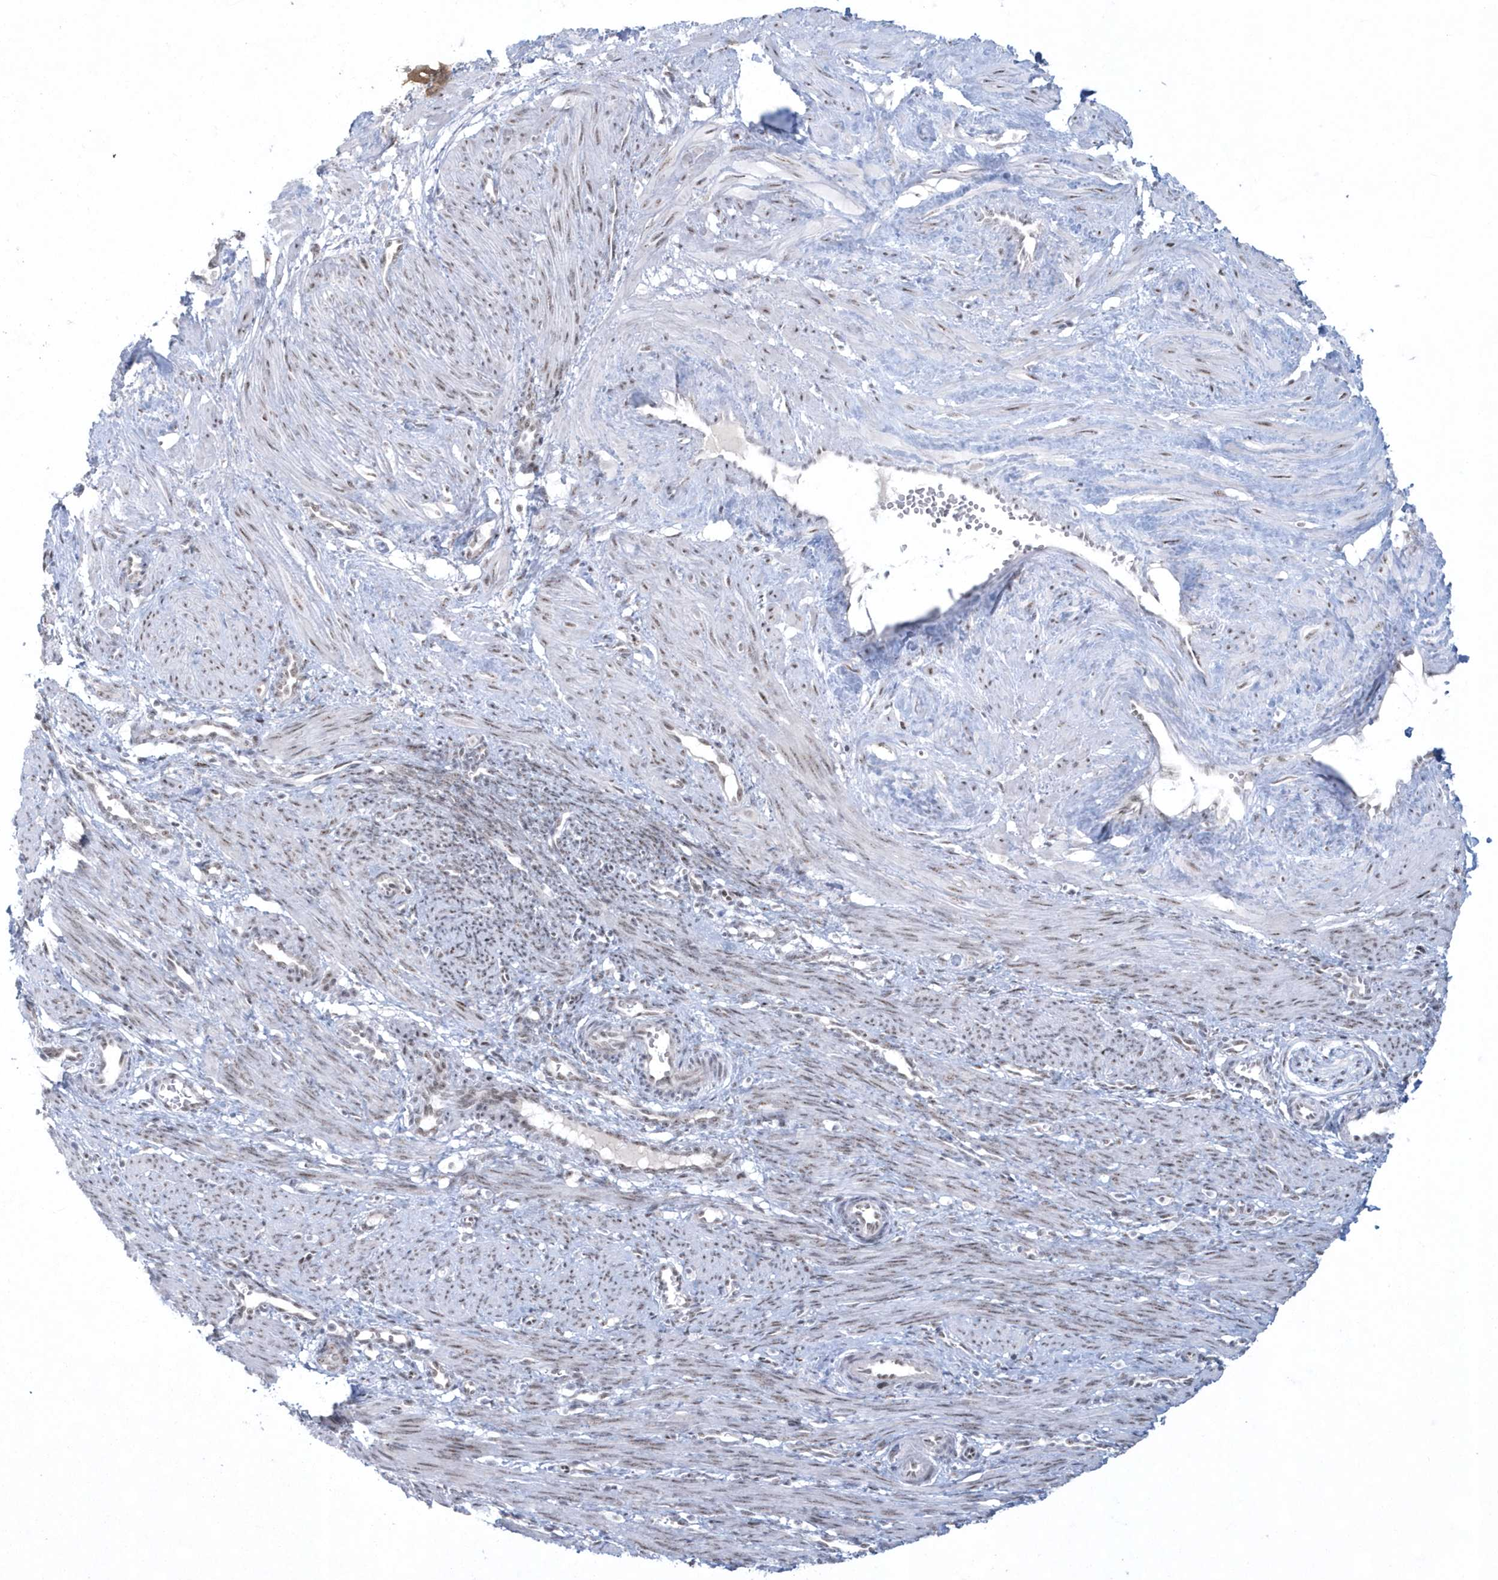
{"staining": {"intensity": "weak", "quantity": "25%-75%", "location": "nuclear"}, "tissue": "smooth muscle", "cell_type": "Smooth muscle cells", "image_type": "normal", "snomed": [{"axis": "morphology", "description": "Normal tissue, NOS"}, {"axis": "topography", "description": "Endometrium"}], "caption": "The photomicrograph reveals immunohistochemical staining of normal smooth muscle. There is weak nuclear positivity is present in approximately 25%-75% of smooth muscle cells.", "gene": "KDM6B", "patient": {"sex": "female", "age": 33}}